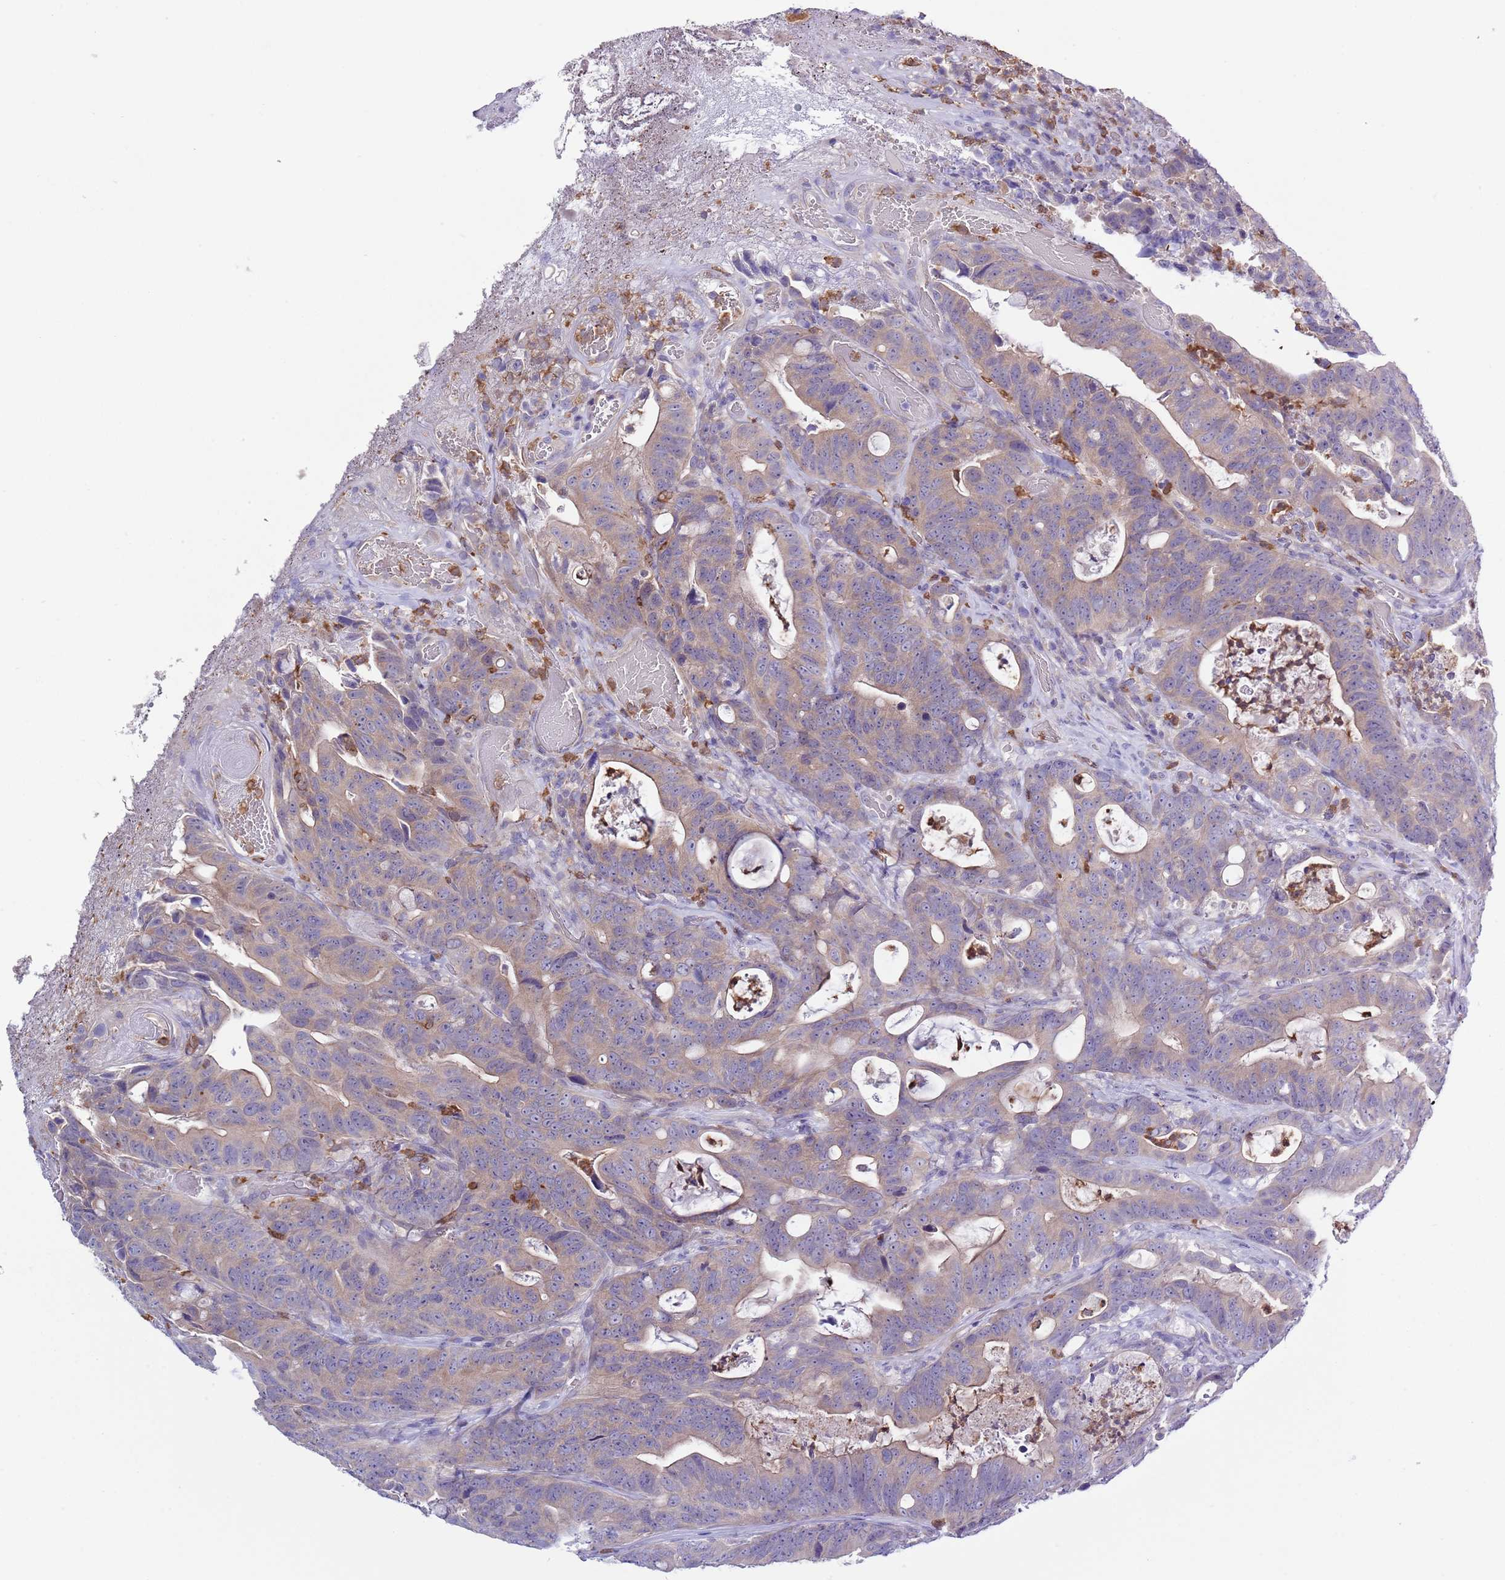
{"staining": {"intensity": "weak", "quantity": "25%-75%", "location": "cytoplasmic/membranous"}, "tissue": "colorectal cancer", "cell_type": "Tumor cells", "image_type": "cancer", "snomed": [{"axis": "morphology", "description": "Adenocarcinoma, NOS"}, {"axis": "topography", "description": "Colon"}], "caption": "Weak cytoplasmic/membranous protein positivity is appreciated in approximately 25%-75% of tumor cells in adenocarcinoma (colorectal). (Stains: DAB (3,3'-diaminobenzidine) in brown, nuclei in blue, Microscopy: brightfield microscopy at high magnification).", "gene": "ZFP2", "patient": {"sex": "female", "age": 82}}